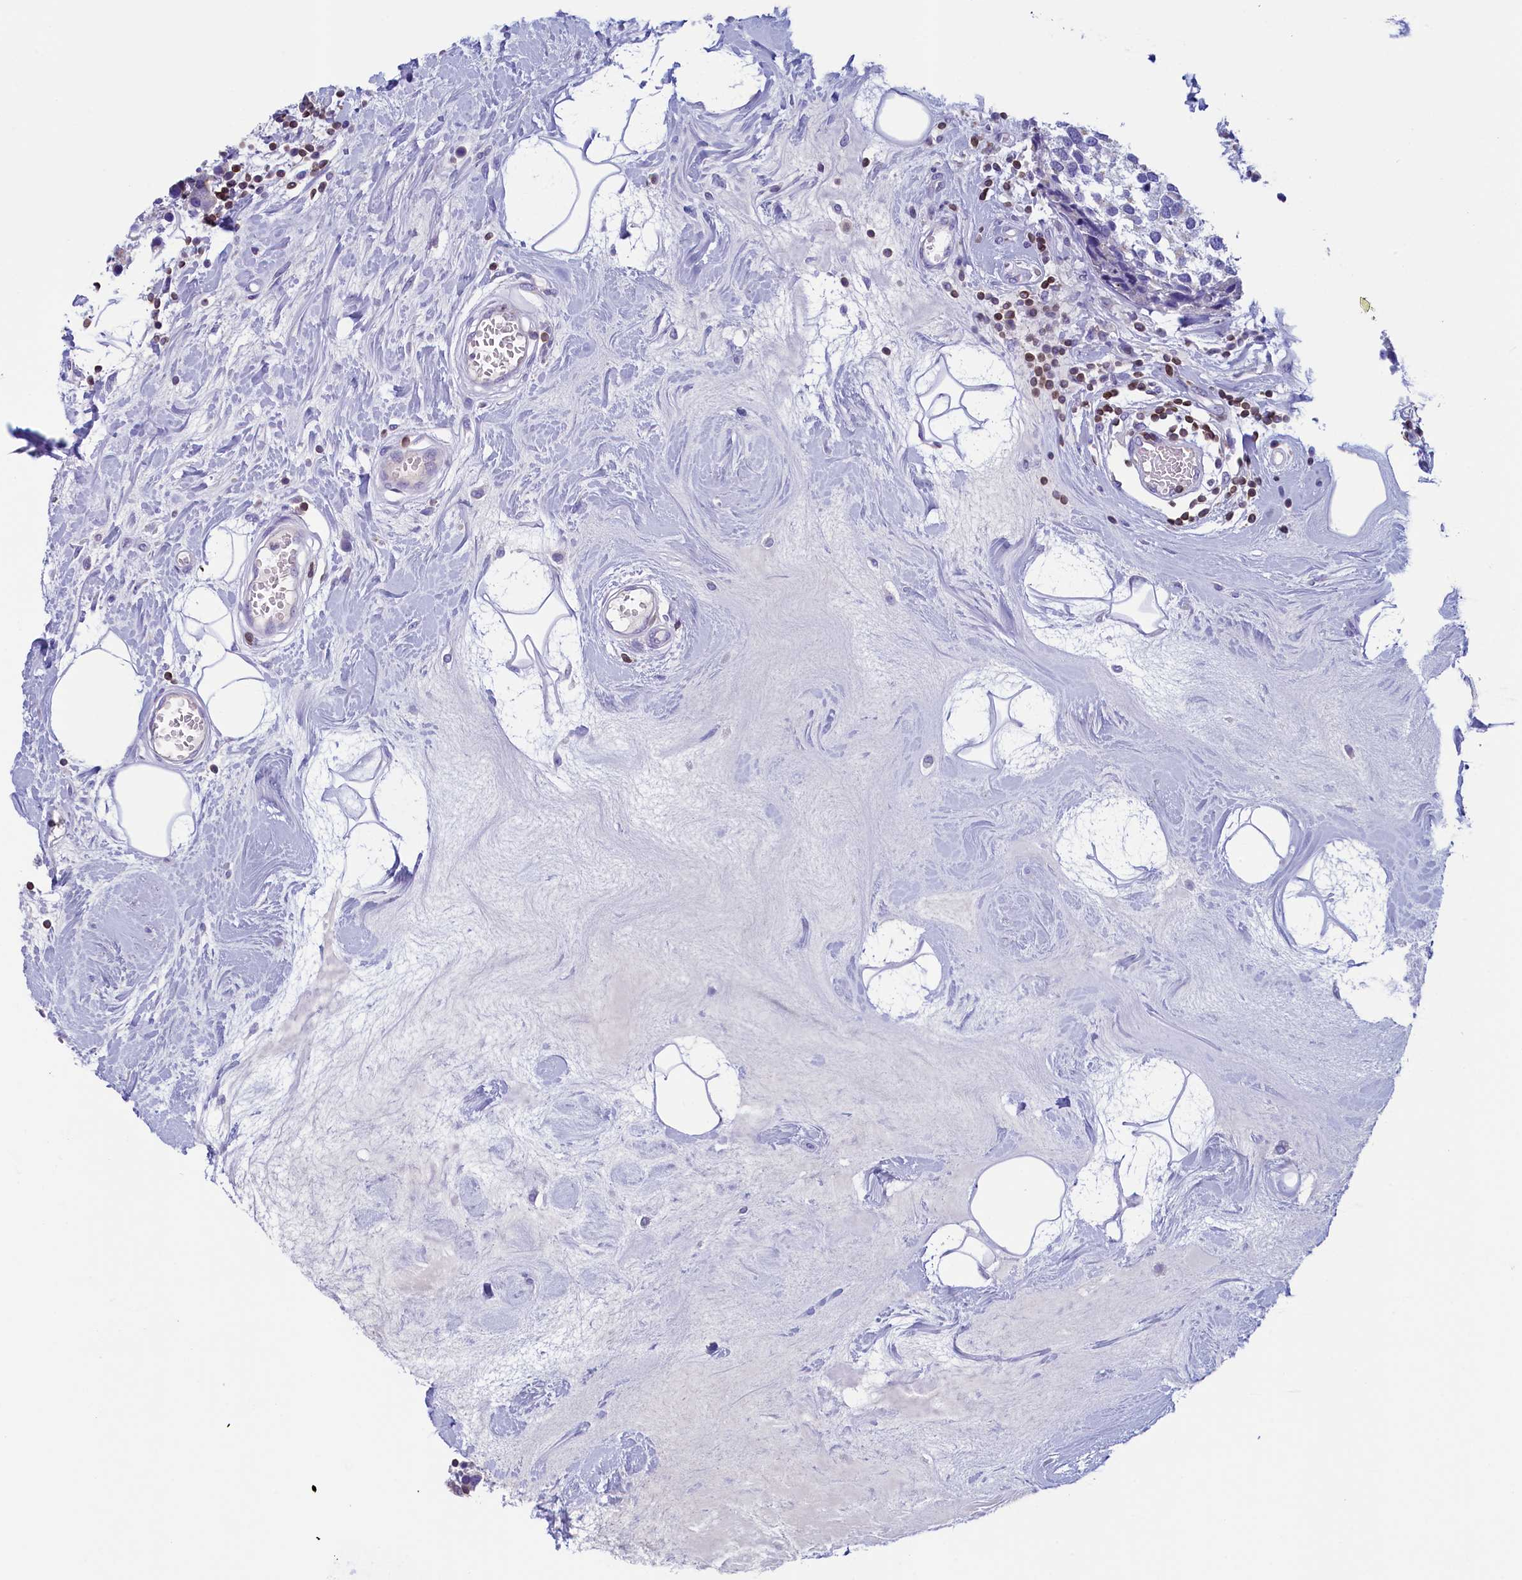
{"staining": {"intensity": "negative", "quantity": "none", "location": "none"}, "tissue": "breast cancer", "cell_type": "Tumor cells", "image_type": "cancer", "snomed": [{"axis": "morphology", "description": "Lobular carcinoma"}, {"axis": "topography", "description": "Breast"}], "caption": "An image of lobular carcinoma (breast) stained for a protein reveals no brown staining in tumor cells. (Immunohistochemistry, brightfield microscopy, high magnification).", "gene": "TRAF3IP3", "patient": {"sex": "female", "age": 59}}